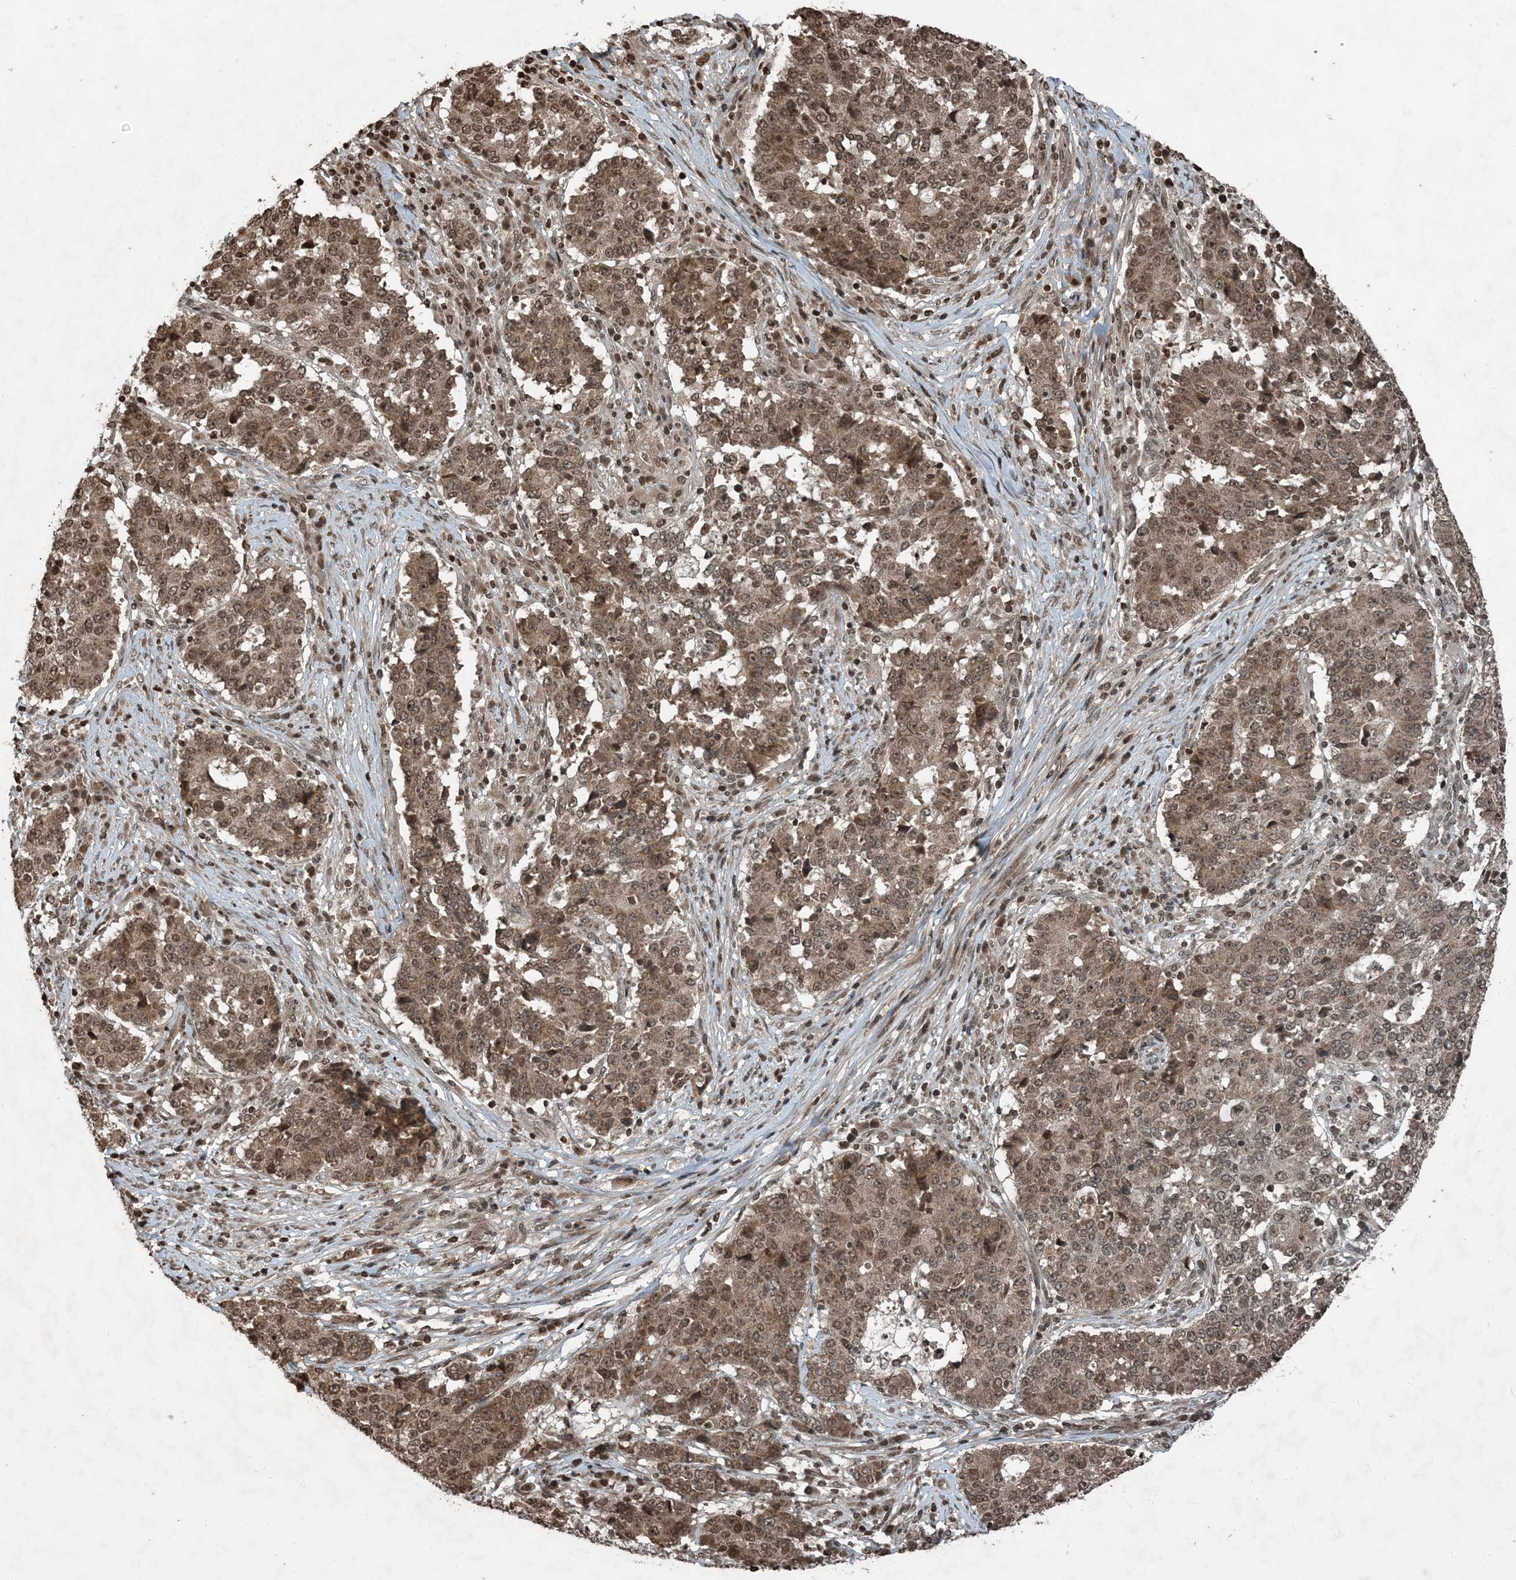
{"staining": {"intensity": "moderate", "quantity": ">75%", "location": "cytoplasmic/membranous,nuclear"}, "tissue": "stomach cancer", "cell_type": "Tumor cells", "image_type": "cancer", "snomed": [{"axis": "morphology", "description": "Adenocarcinoma, NOS"}, {"axis": "topography", "description": "Stomach"}], "caption": "Stomach cancer (adenocarcinoma) was stained to show a protein in brown. There is medium levels of moderate cytoplasmic/membranous and nuclear expression in approximately >75% of tumor cells. (Stains: DAB in brown, nuclei in blue, Microscopy: brightfield microscopy at high magnification).", "gene": "ZFAND2B", "patient": {"sex": "male", "age": 59}}